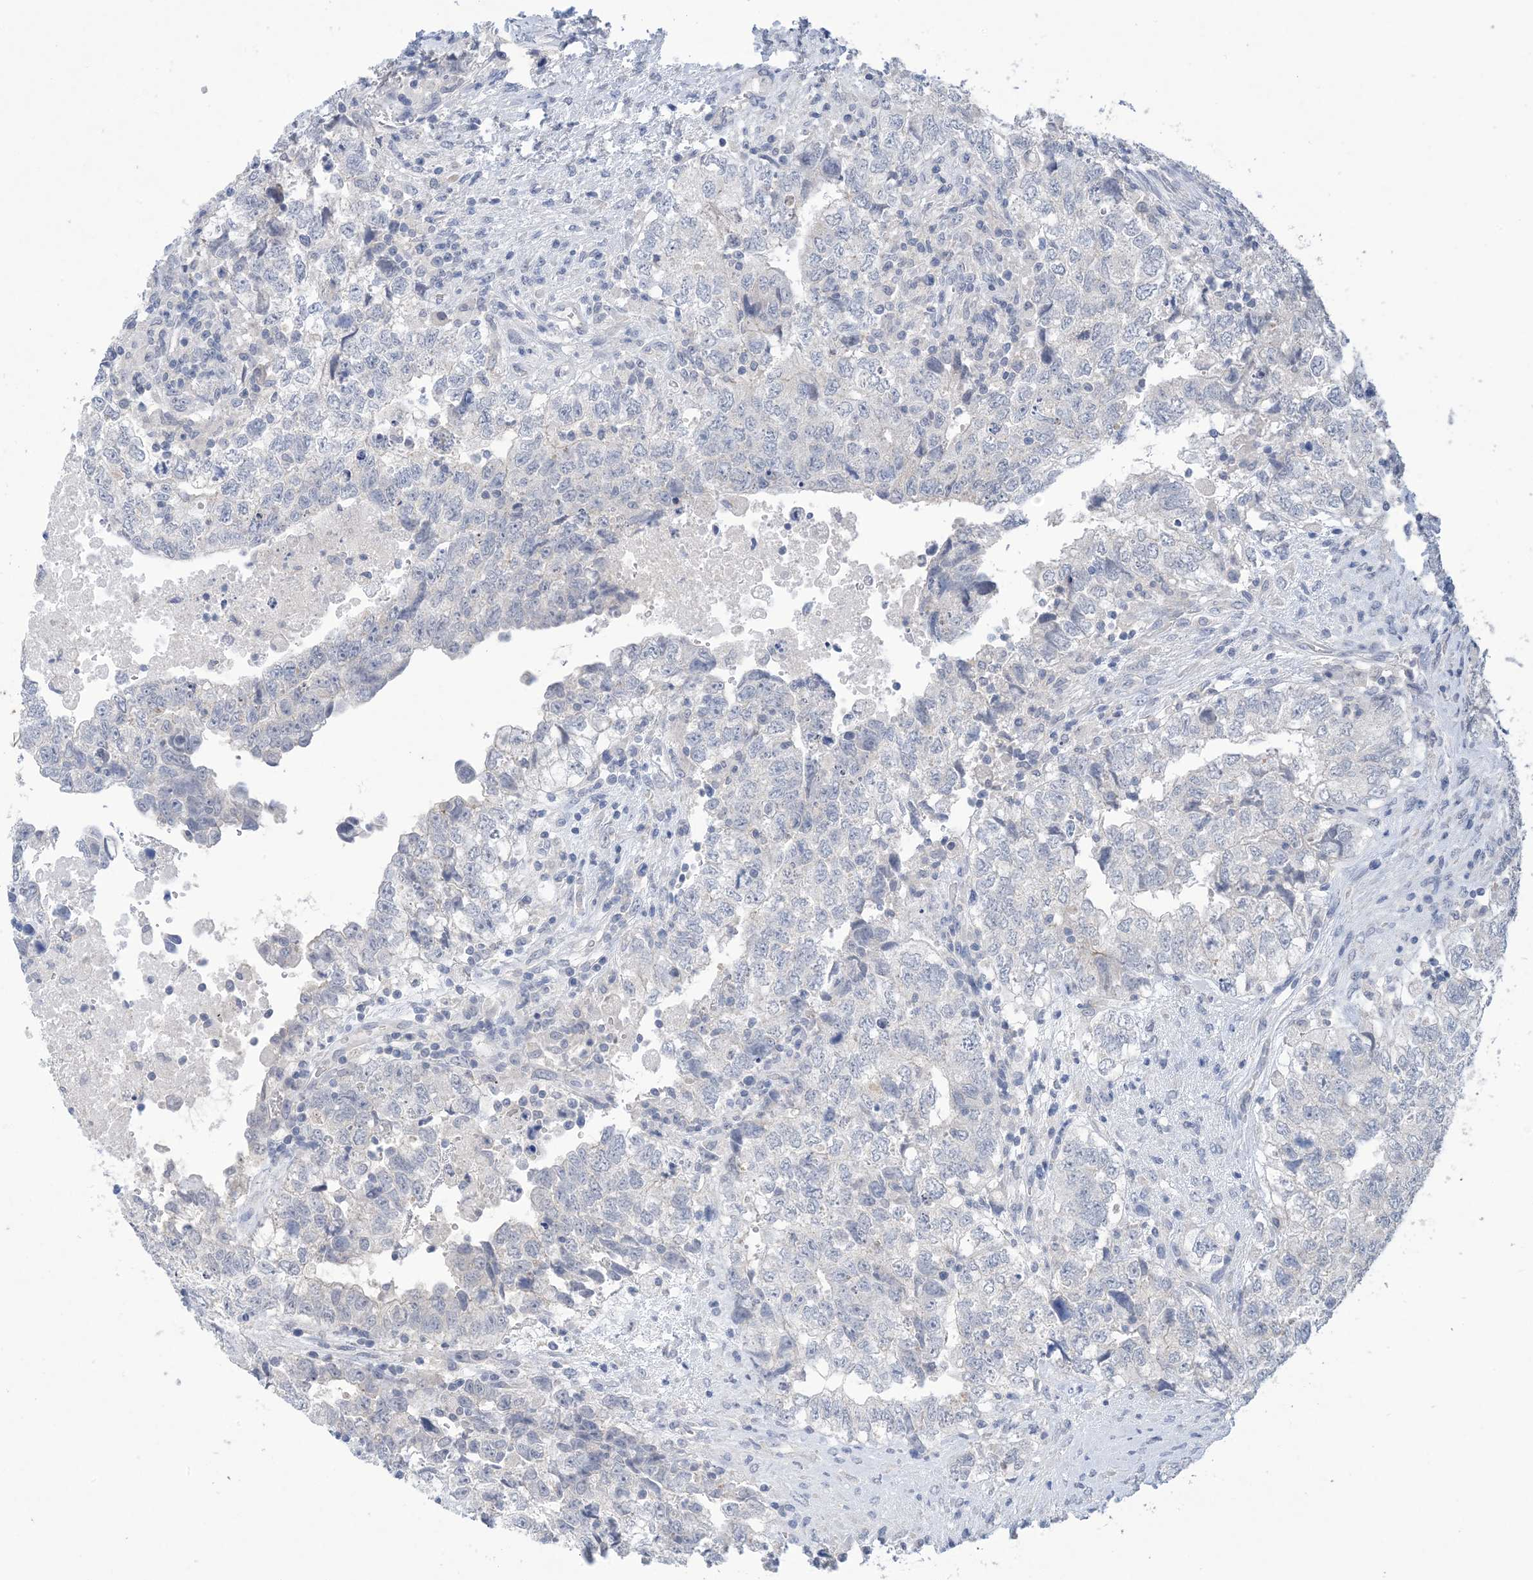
{"staining": {"intensity": "negative", "quantity": "none", "location": "none"}, "tissue": "testis cancer", "cell_type": "Tumor cells", "image_type": "cancer", "snomed": [{"axis": "morphology", "description": "Carcinoma, Embryonal, NOS"}, {"axis": "topography", "description": "Testis"}], "caption": "Testis cancer (embryonal carcinoma) was stained to show a protein in brown. There is no significant staining in tumor cells.", "gene": "DSC3", "patient": {"sex": "male", "age": 37}}